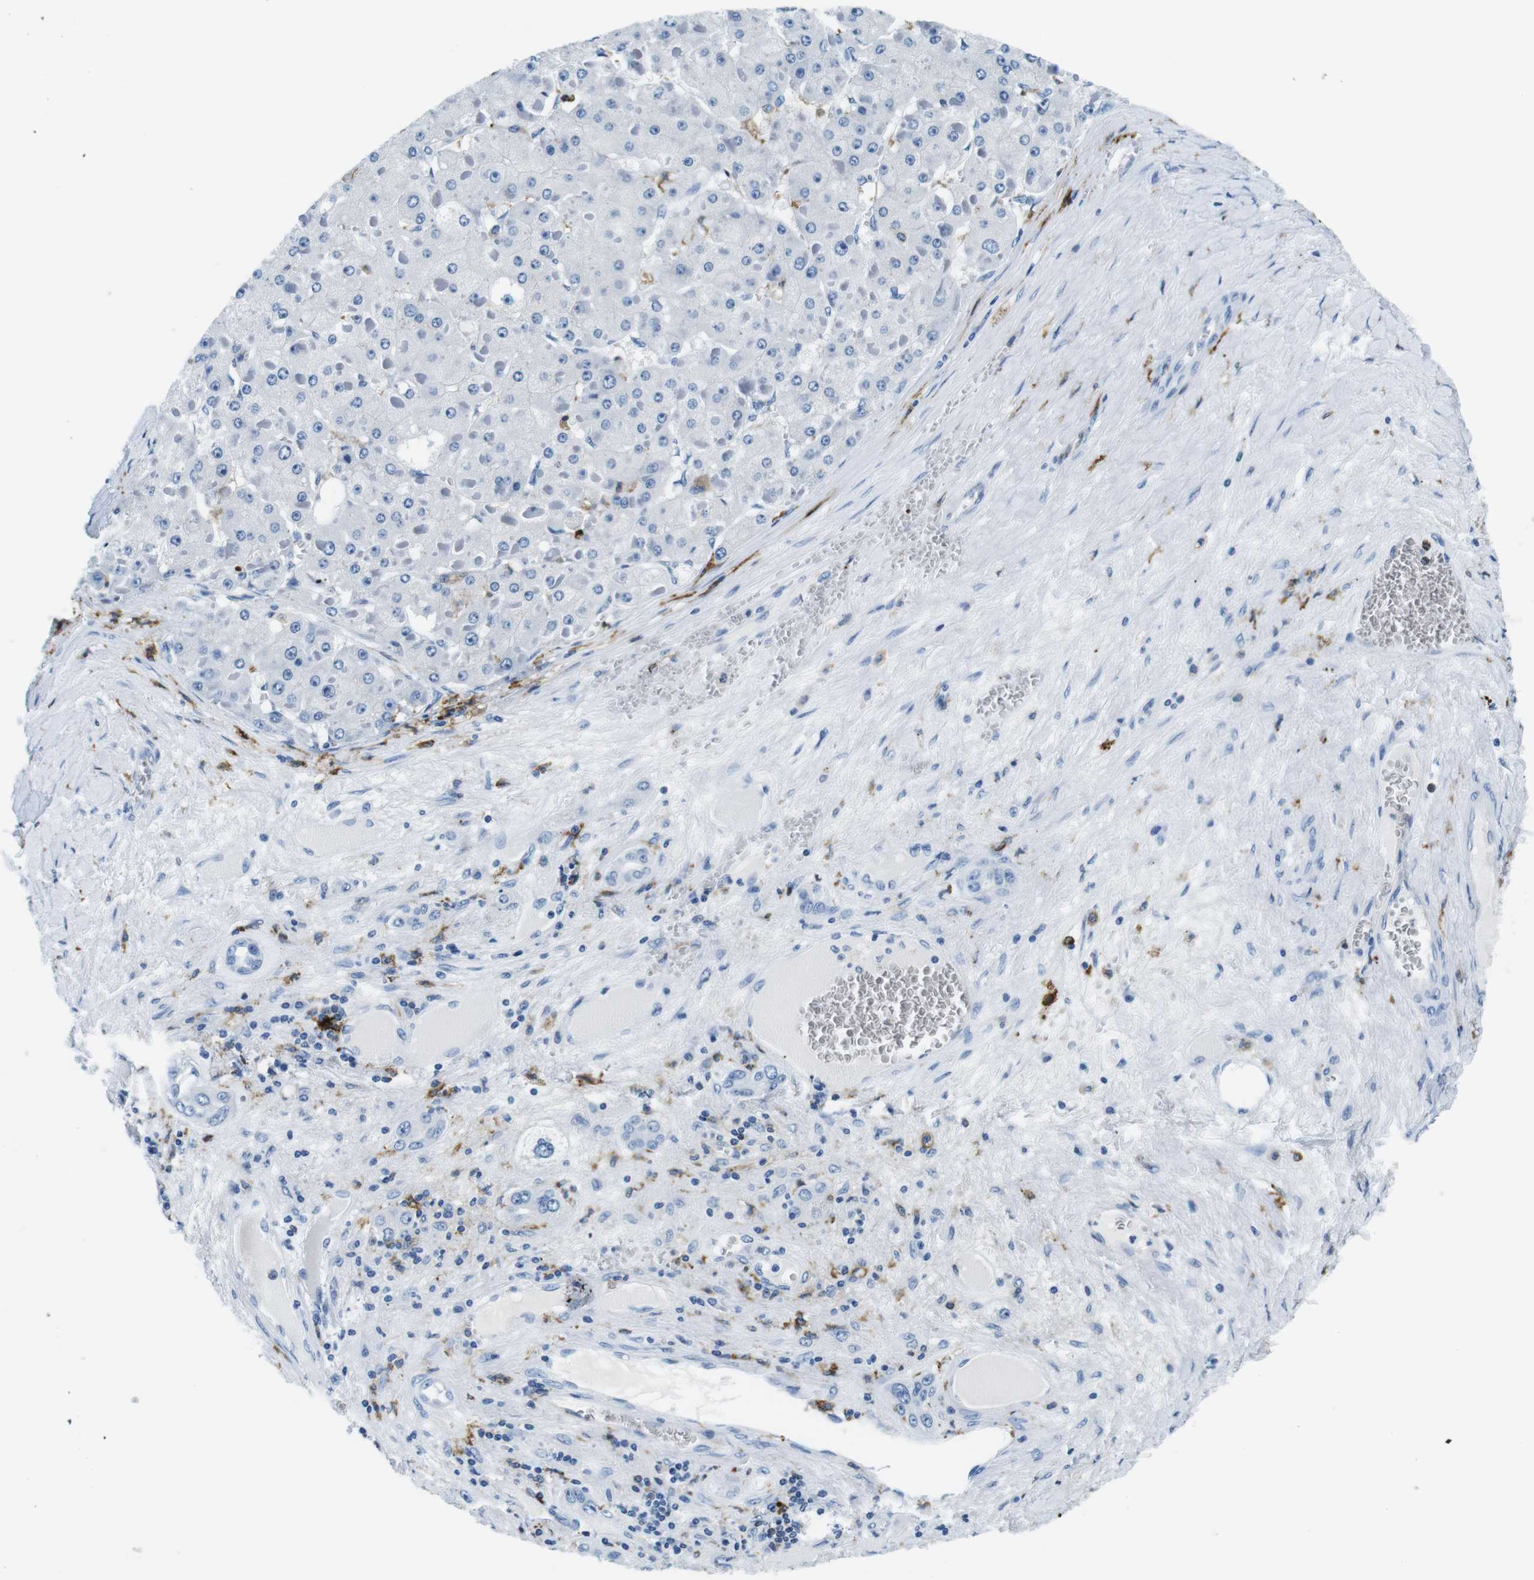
{"staining": {"intensity": "negative", "quantity": "none", "location": "none"}, "tissue": "liver cancer", "cell_type": "Tumor cells", "image_type": "cancer", "snomed": [{"axis": "morphology", "description": "Carcinoma, Hepatocellular, NOS"}, {"axis": "topography", "description": "Liver"}], "caption": "Tumor cells show no significant protein staining in liver cancer.", "gene": "HLA-DRB1", "patient": {"sex": "female", "age": 73}}